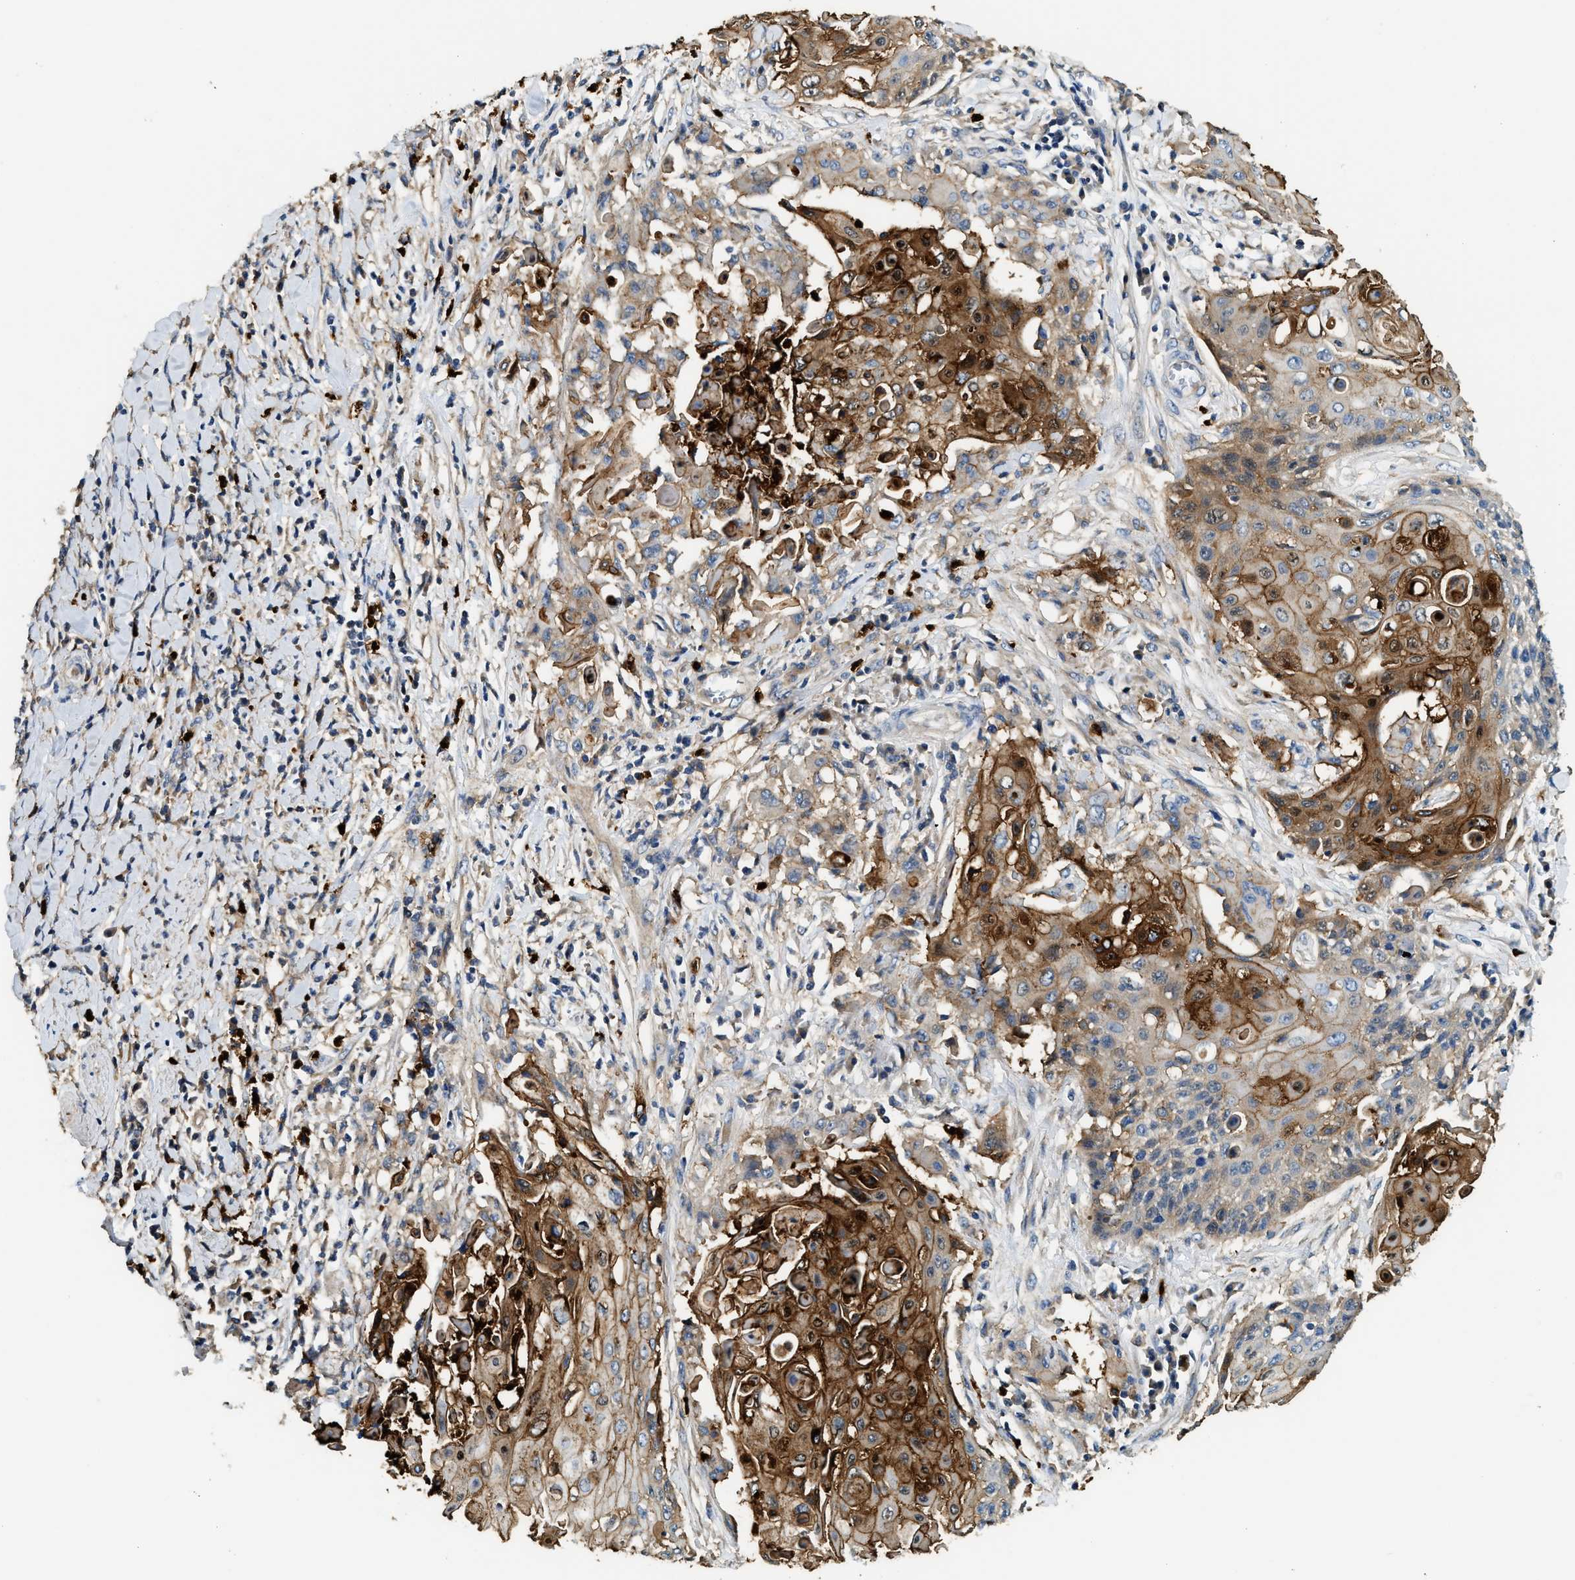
{"staining": {"intensity": "moderate", "quantity": "25%-75%", "location": "cytoplasmic/membranous"}, "tissue": "cervical cancer", "cell_type": "Tumor cells", "image_type": "cancer", "snomed": [{"axis": "morphology", "description": "Squamous cell carcinoma, NOS"}, {"axis": "topography", "description": "Cervix"}], "caption": "Tumor cells exhibit moderate cytoplasmic/membranous staining in approximately 25%-75% of cells in cervical cancer (squamous cell carcinoma).", "gene": "ANXA3", "patient": {"sex": "female", "age": 39}}